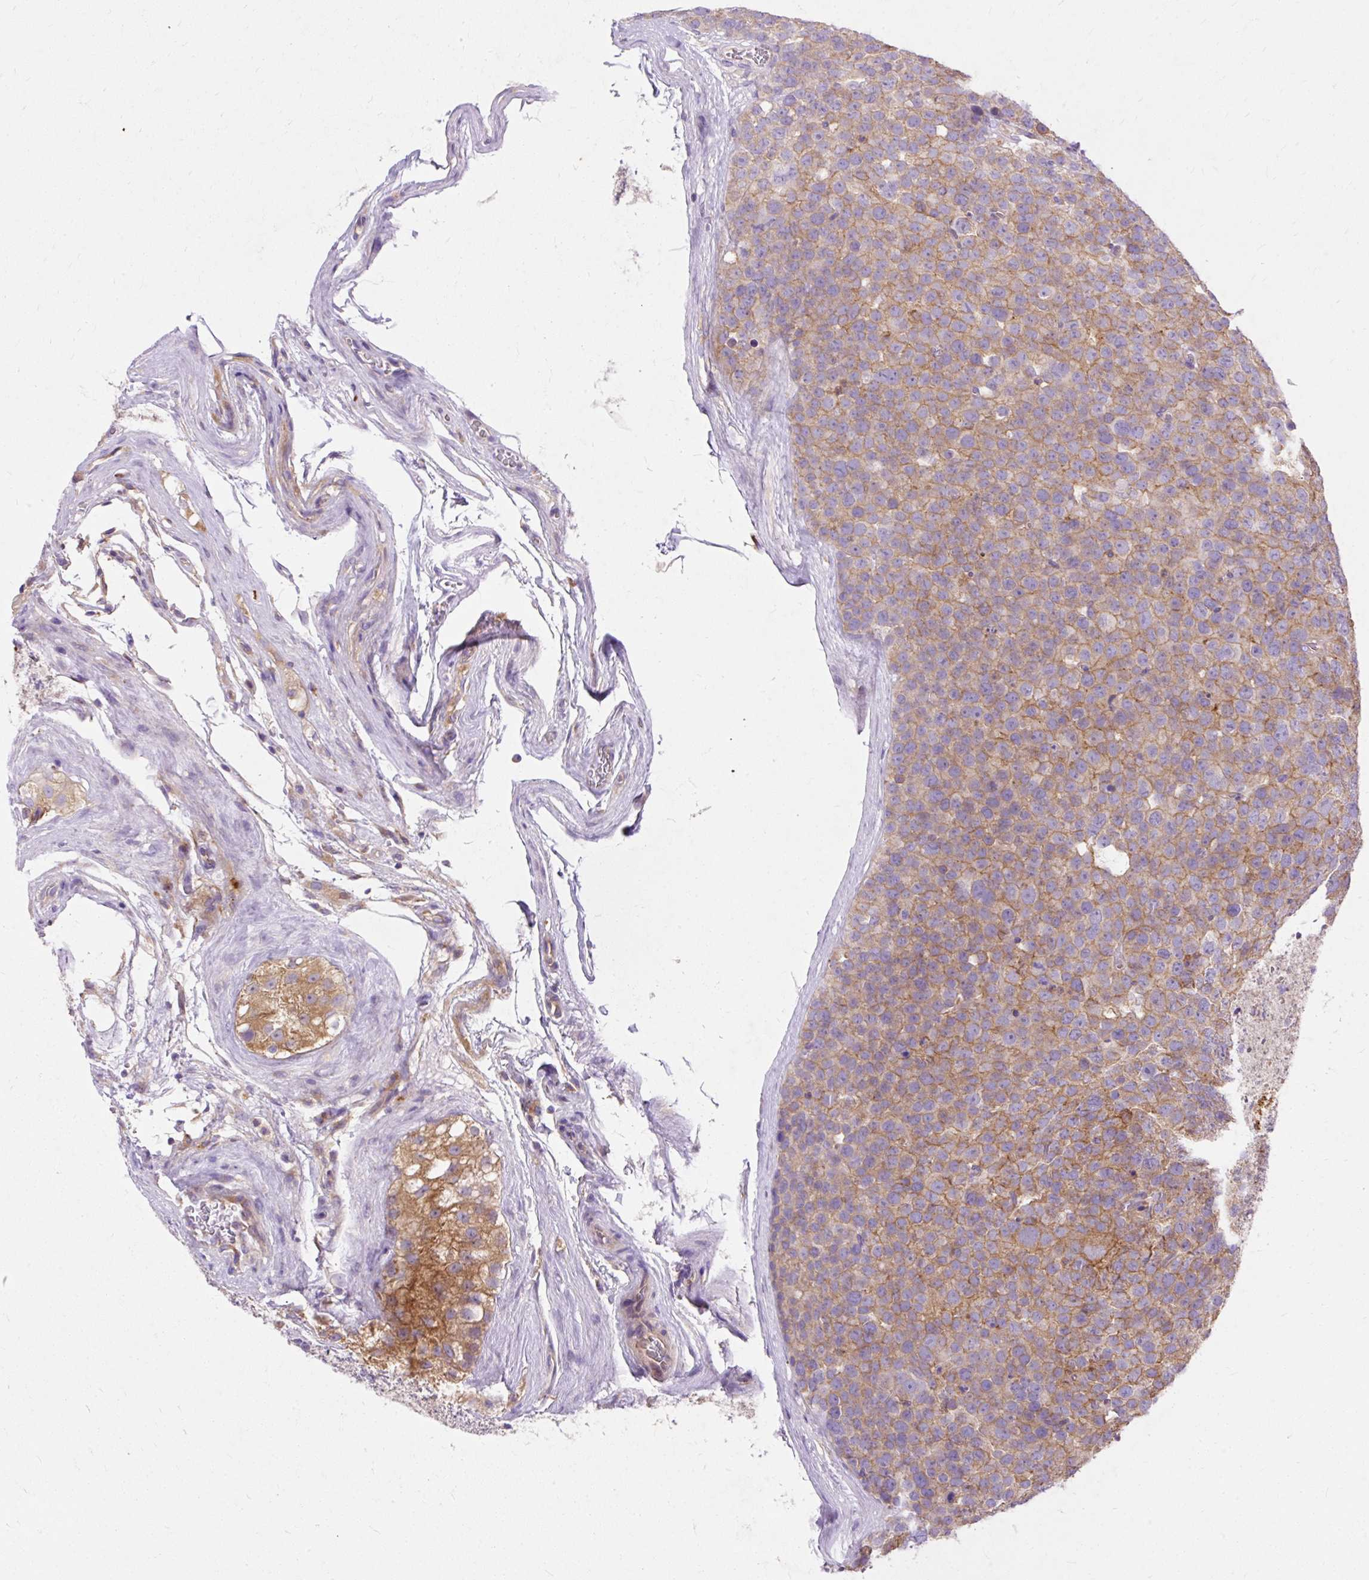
{"staining": {"intensity": "moderate", "quantity": ">75%", "location": "cytoplasmic/membranous"}, "tissue": "testis cancer", "cell_type": "Tumor cells", "image_type": "cancer", "snomed": [{"axis": "morphology", "description": "Seminoma, NOS"}, {"axis": "topography", "description": "Testis"}], "caption": "Testis seminoma tissue reveals moderate cytoplasmic/membranous expression in about >75% of tumor cells, visualized by immunohistochemistry.", "gene": "OR4K15", "patient": {"sex": "male", "age": 71}}